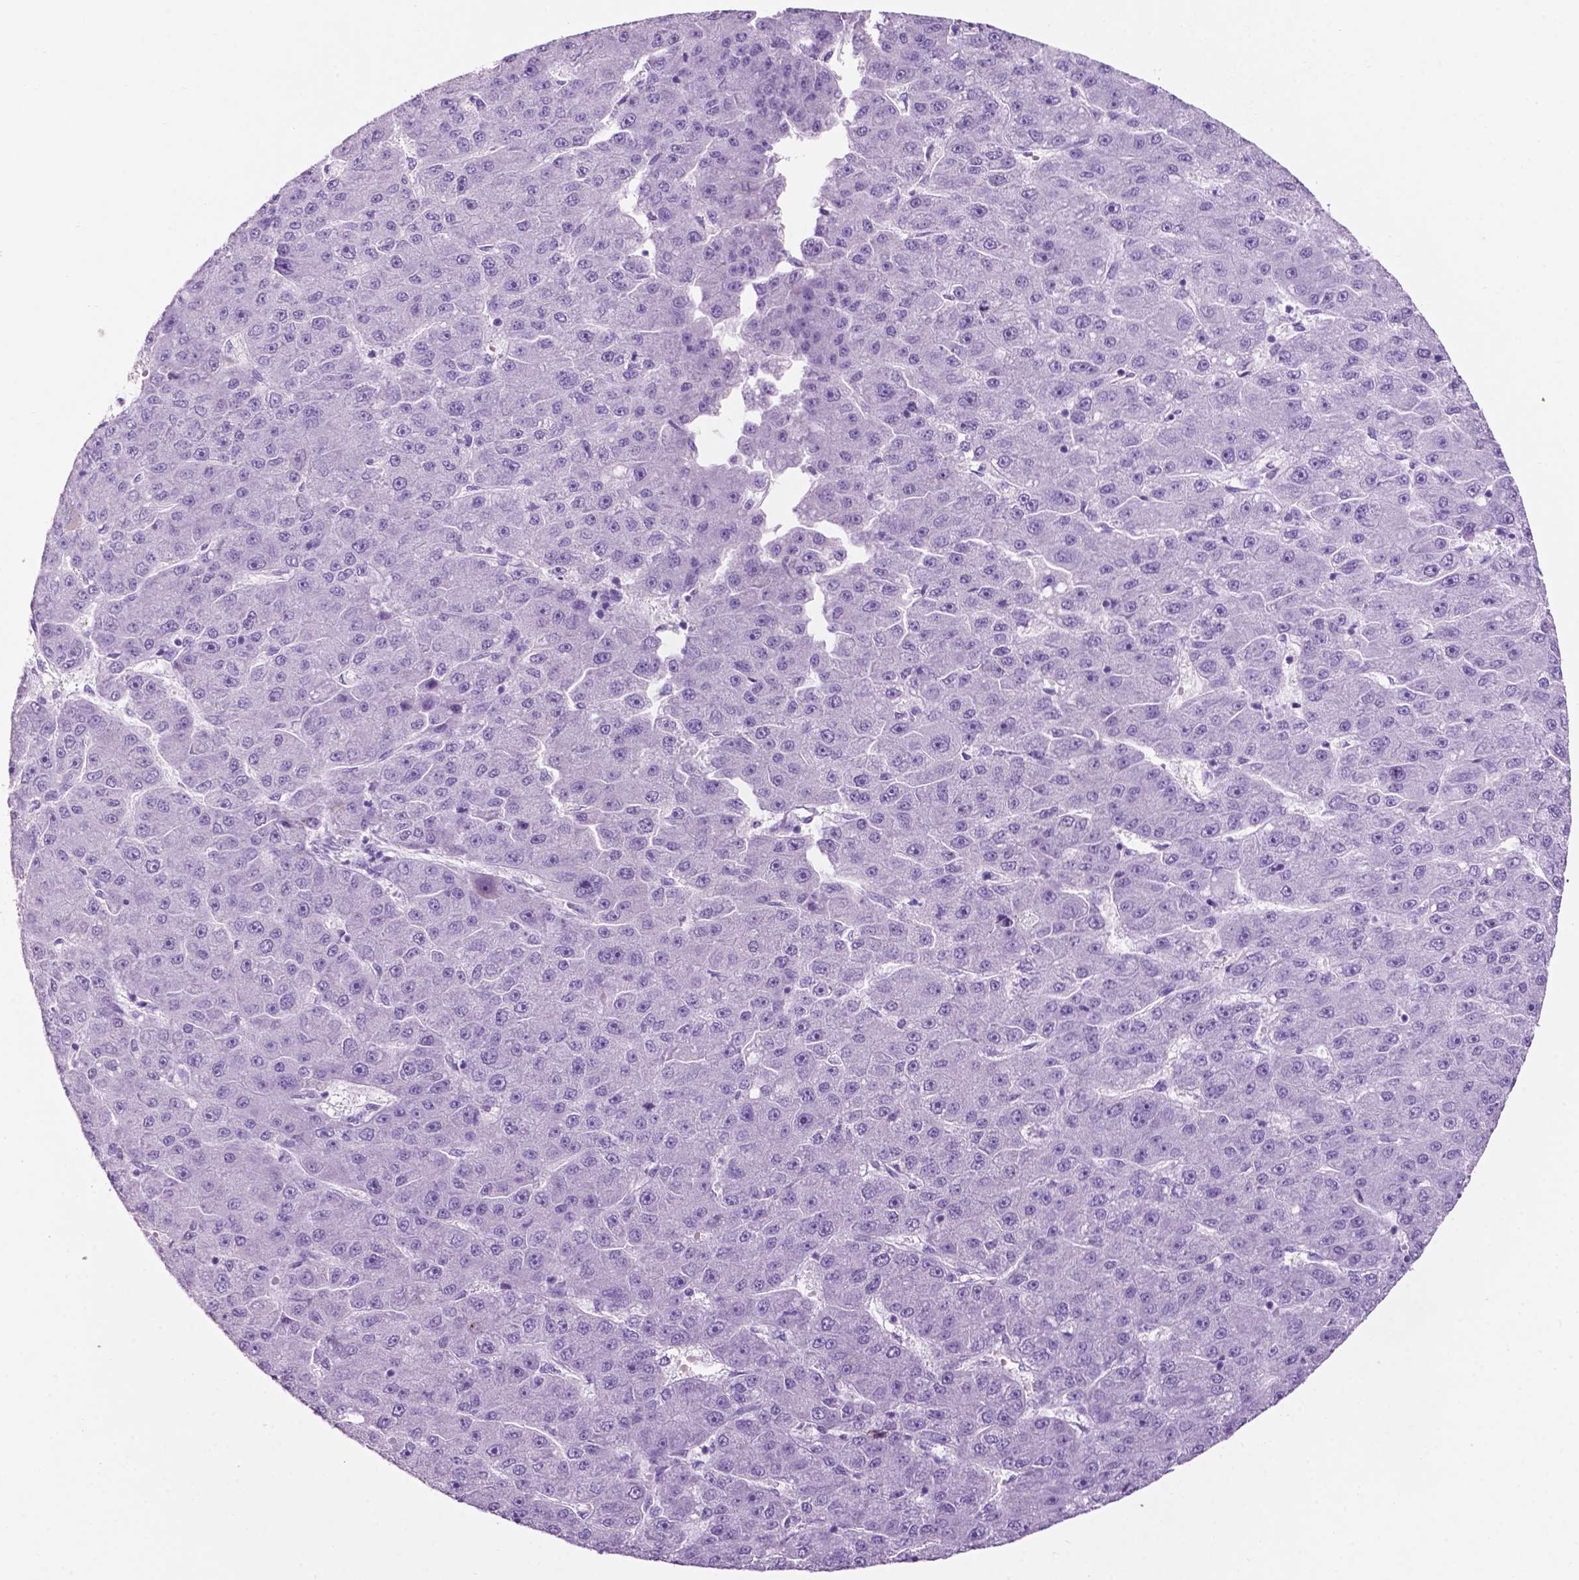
{"staining": {"intensity": "negative", "quantity": "none", "location": "none"}, "tissue": "liver cancer", "cell_type": "Tumor cells", "image_type": "cancer", "snomed": [{"axis": "morphology", "description": "Carcinoma, Hepatocellular, NOS"}, {"axis": "topography", "description": "Liver"}], "caption": "Tumor cells show no significant staining in liver cancer (hepatocellular carcinoma).", "gene": "PHGR1", "patient": {"sex": "male", "age": 67}}